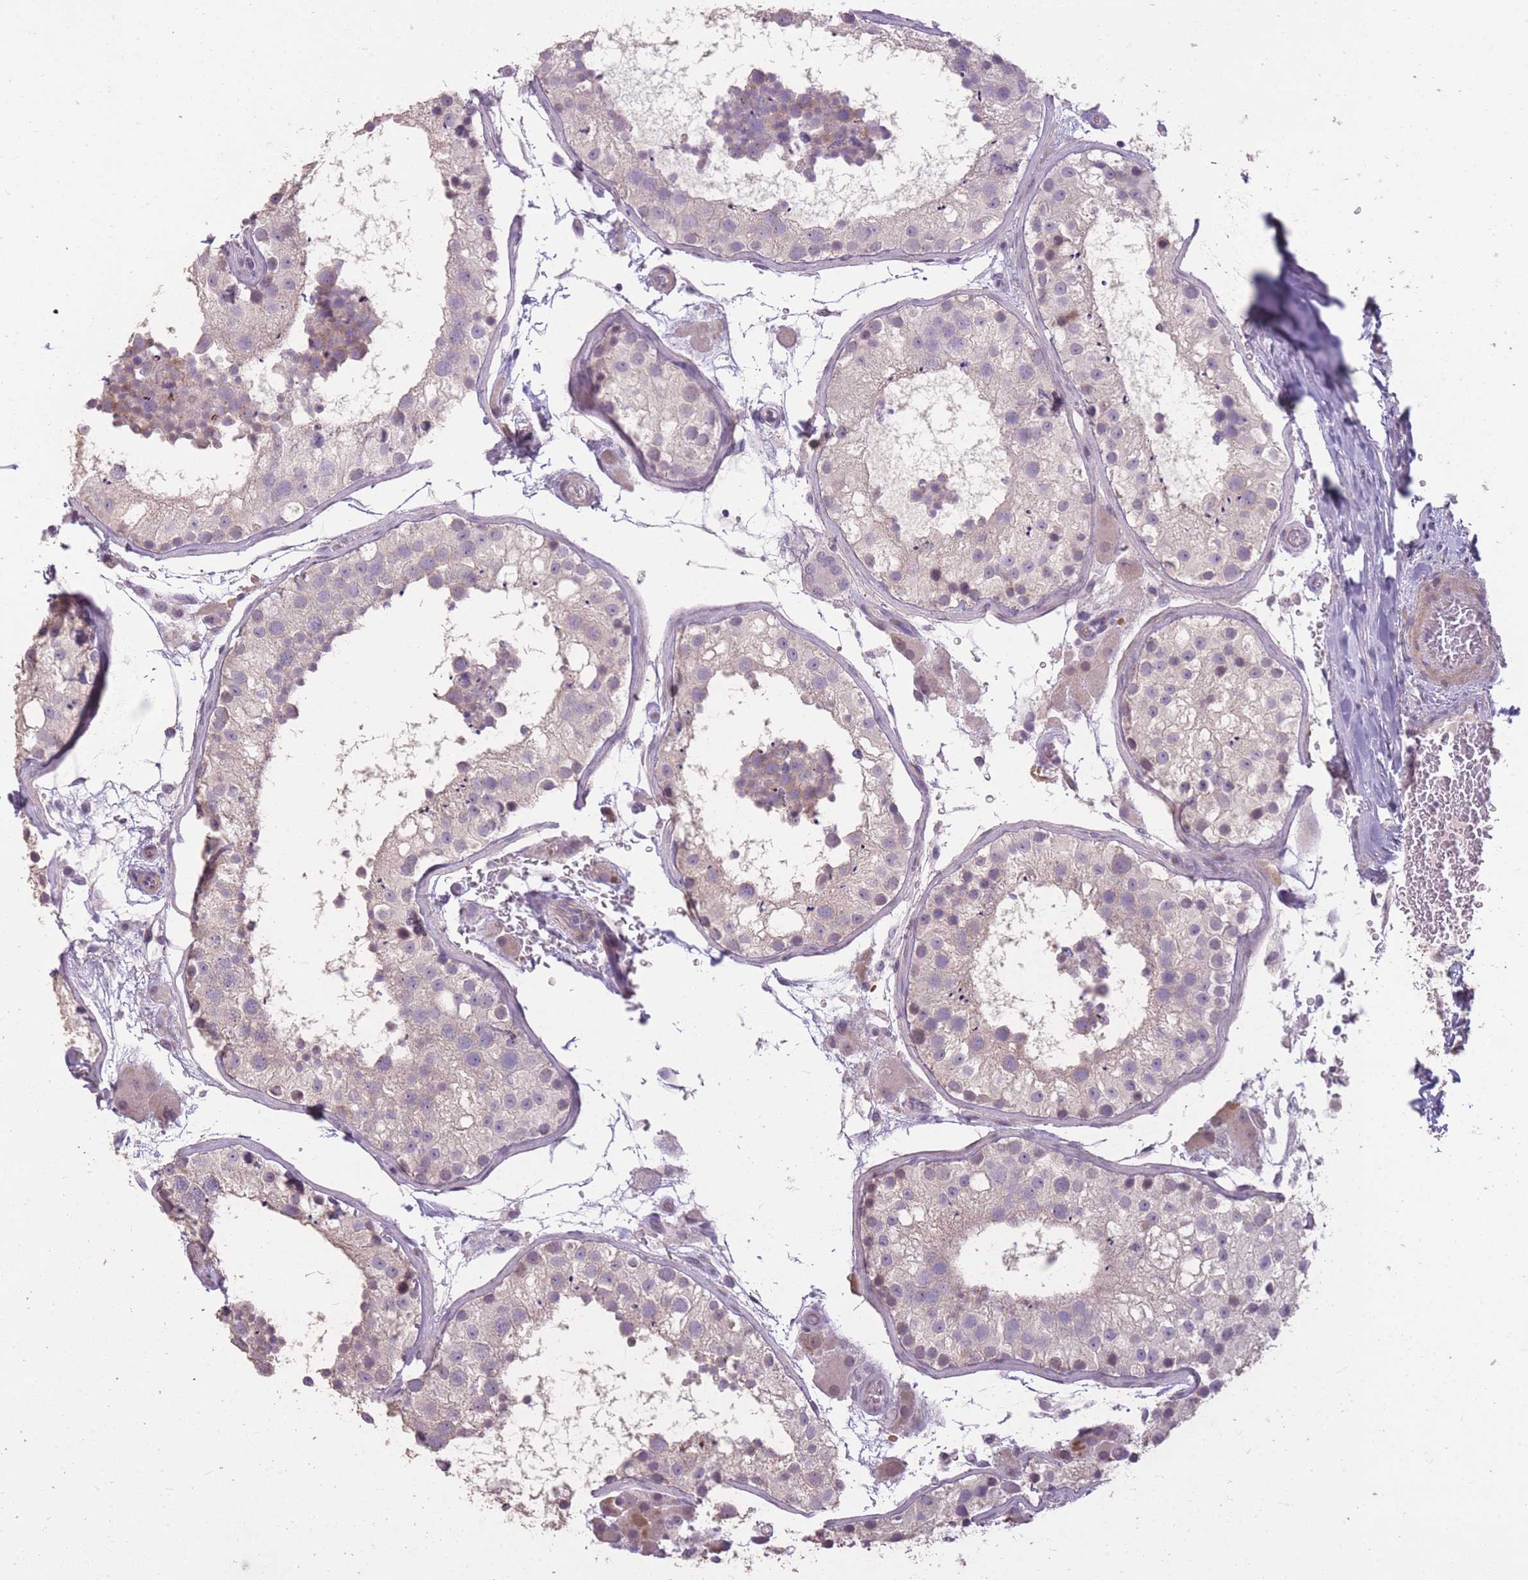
{"staining": {"intensity": "weak", "quantity": "<25%", "location": "cytoplasmic/membranous,nuclear"}, "tissue": "testis", "cell_type": "Cells in seminiferous ducts", "image_type": "normal", "snomed": [{"axis": "morphology", "description": "Normal tissue, NOS"}, {"axis": "topography", "description": "Testis"}], "caption": "An image of human testis is negative for staining in cells in seminiferous ducts. Brightfield microscopy of immunohistochemistry stained with DAB (3,3'-diaminobenzidine) (brown) and hematoxylin (blue), captured at high magnification.", "gene": "ZBTB24", "patient": {"sex": "male", "age": 26}}